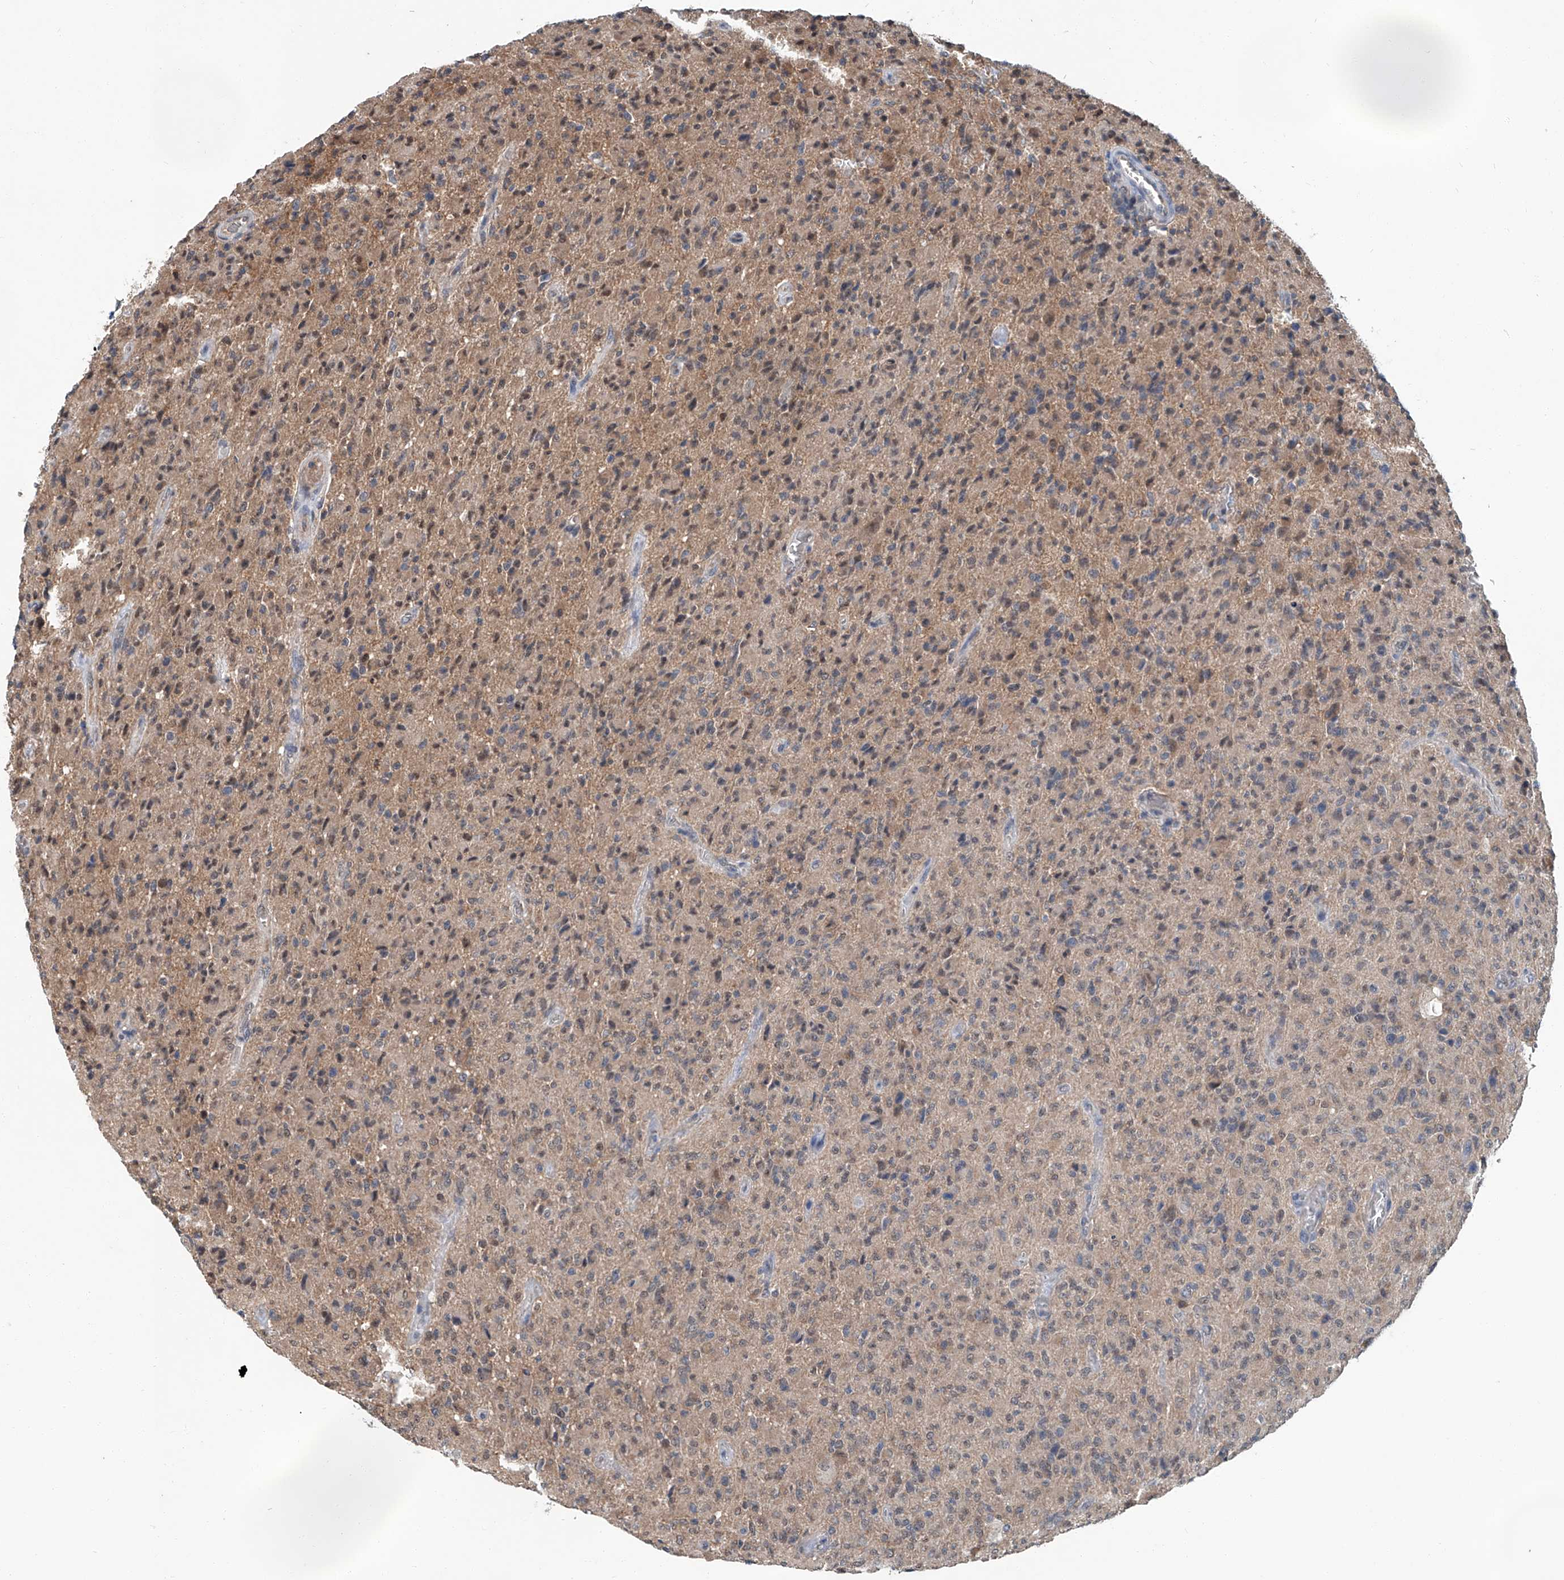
{"staining": {"intensity": "weak", "quantity": "25%-75%", "location": "cytoplasmic/membranous,nuclear"}, "tissue": "glioma", "cell_type": "Tumor cells", "image_type": "cancer", "snomed": [{"axis": "morphology", "description": "Glioma, malignant, High grade"}, {"axis": "topography", "description": "Brain"}], "caption": "Immunohistochemistry (DAB) staining of glioma demonstrates weak cytoplasmic/membranous and nuclear protein positivity in about 25%-75% of tumor cells.", "gene": "CLK1", "patient": {"sex": "female", "age": 57}}